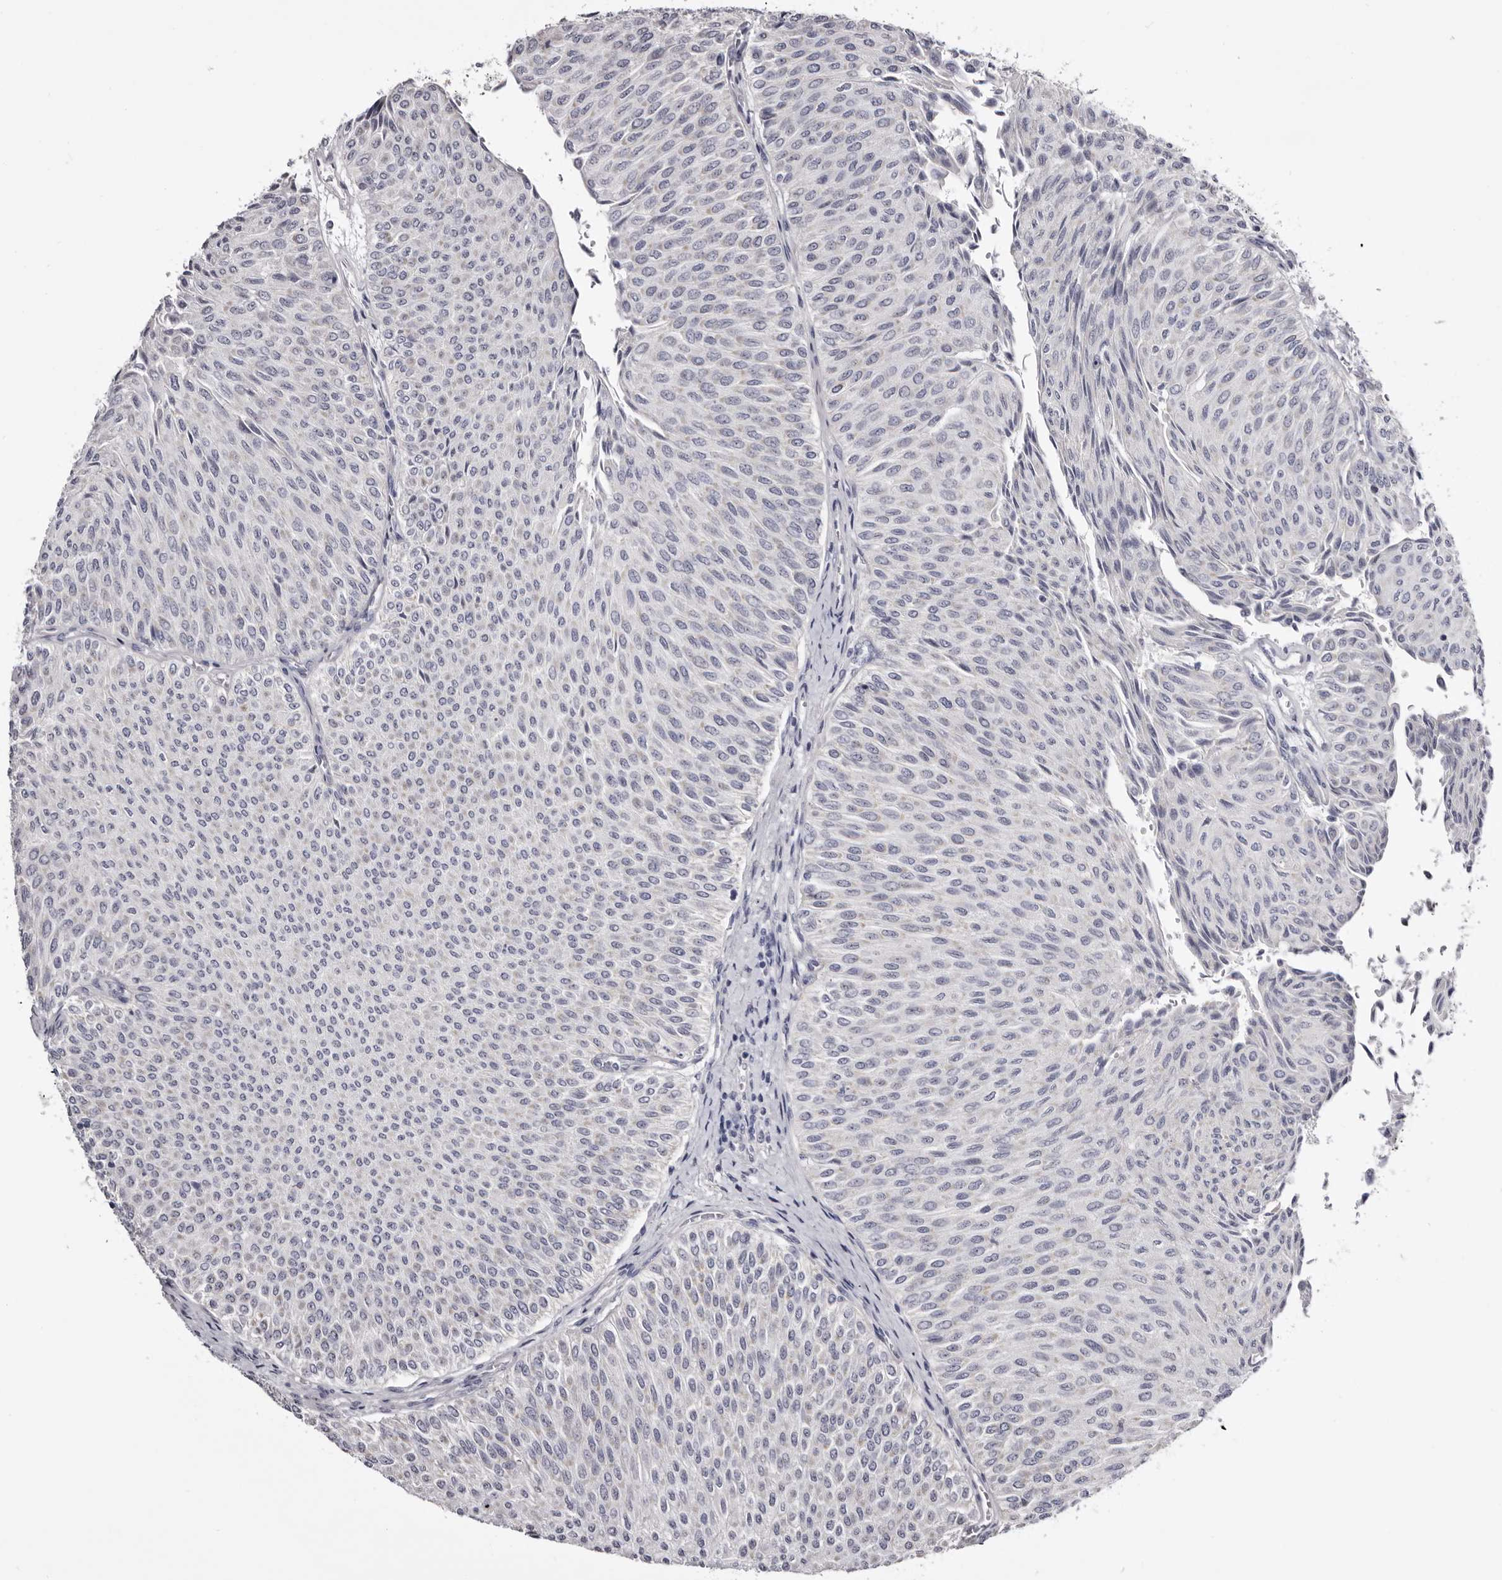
{"staining": {"intensity": "negative", "quantity": "none", "location": "none"}, "tissue": "urothelial cancer", "cell_type": "Tumor cells", "image_type": "cancer", "snomed": [{"axis": "morphology", "description": "Urothelial carcinoma, Low grade"}, {"axis": "topography", "description": "Urinary bladder"}], "caption": "Urothelial cancer was stained to show a protein in brown. There is no significant positivity in tumor cells. Nuclei are stained in blue.", "gene": "CASQ1", "patient": {"sex": "male", "age": 78}}